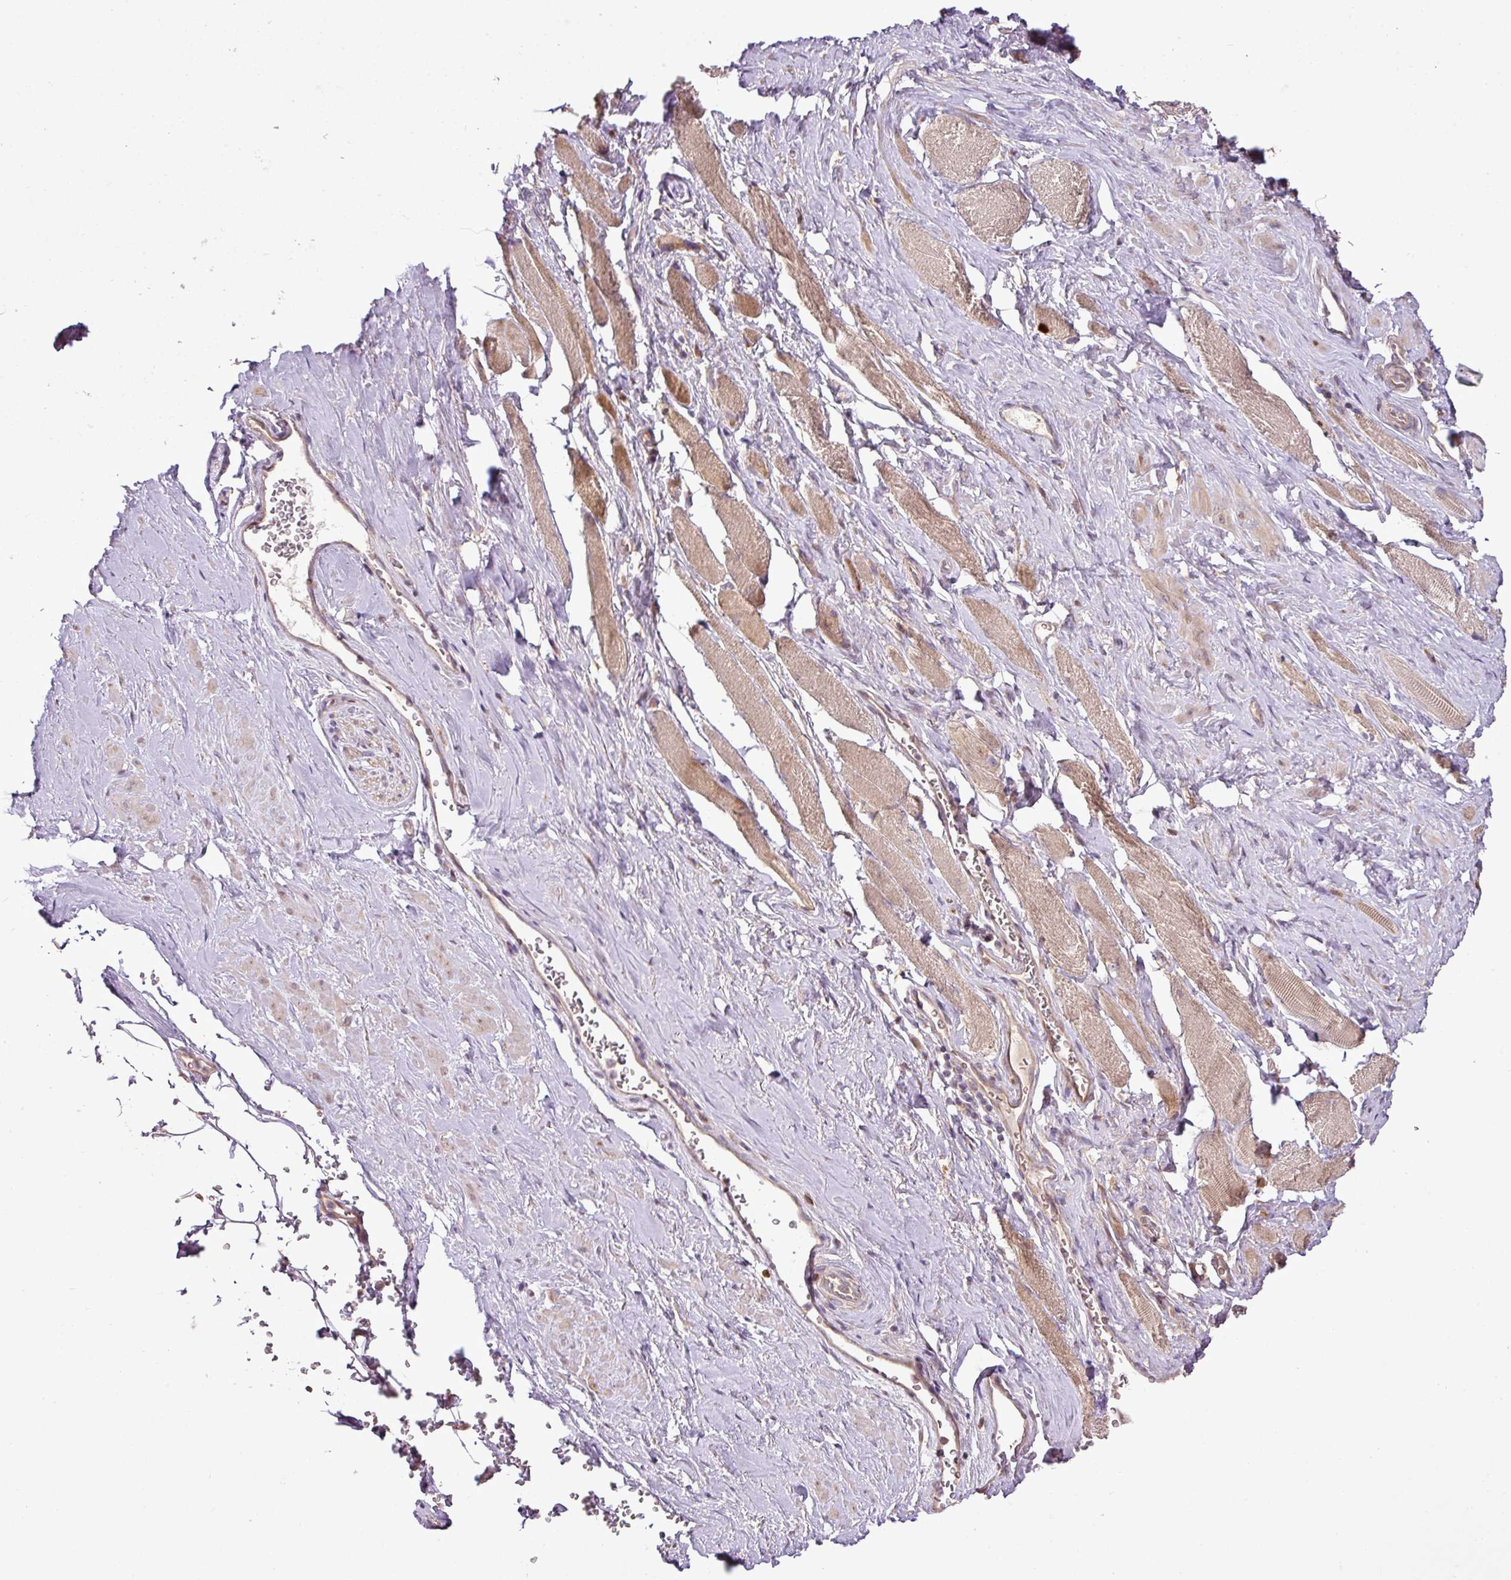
{"staining": {"intensity": "negative", "quantity": "none", "location": "none"}, "tissue": "adipose tissue", "cell_type": "Adipocytes", "image_type": "normal", "snomed": [{"axis": "morphology", "description": "Normal tissue, NOS"}, {"axis": "topography", "description": "Prostate"}, {"axis": "topography", "description": "Peripheral nerve tissue"}], "caption": "The histopathology image displays no staining of adipocytes in benign adipose tissue. (DAB (3,3'-diaminobenzidine) immunohistochemistry with hematoxylin counter stain).", "gene": "COX18", "patient": {"sex": "male", "age": 61}}